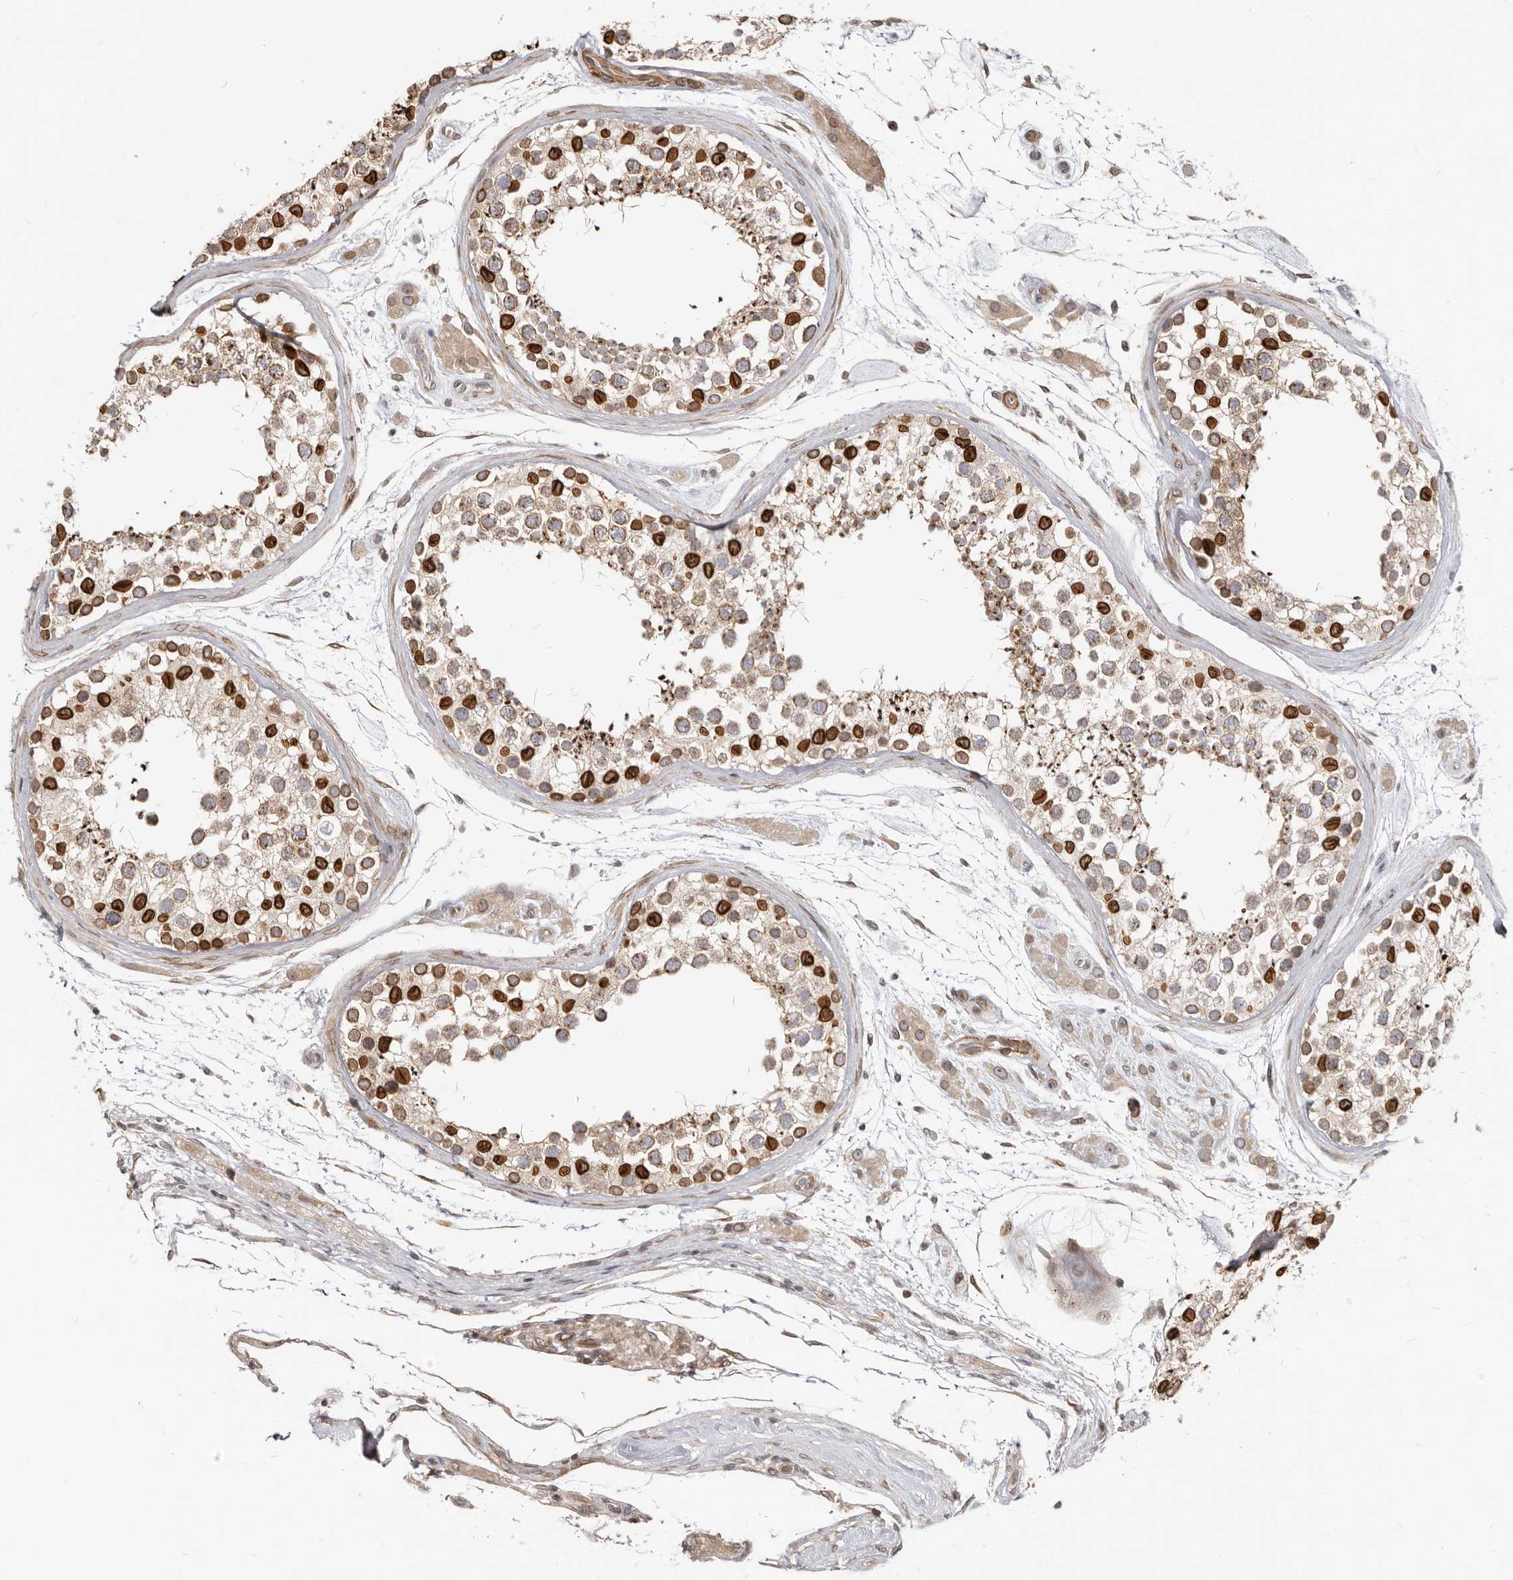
{"staining": {"intensity": "strong", "quantity": "25%-75%", "location": "cytoplasmic/membranous,nuclear"}, "tissue": "testis", "cell_type": "Cells in seminiferous ducts", "image_type": "normal", "snomed": [{"axis": "morphology", "description": "Normal tissue, NOS"}, {"axis": "topography", "description": "Testis"}], "caption": "Immunohistochemical staining of unremarkable human testis reveals 25%-75% levels of strong cytoplasmic/membranous,nuclear protein positivity in approximately 25%-75% of cells in seminiferous ducts. Nuclei are stained in blue.", "gene": "NUP153", "patient": {"sex": "male", "age": 46}}